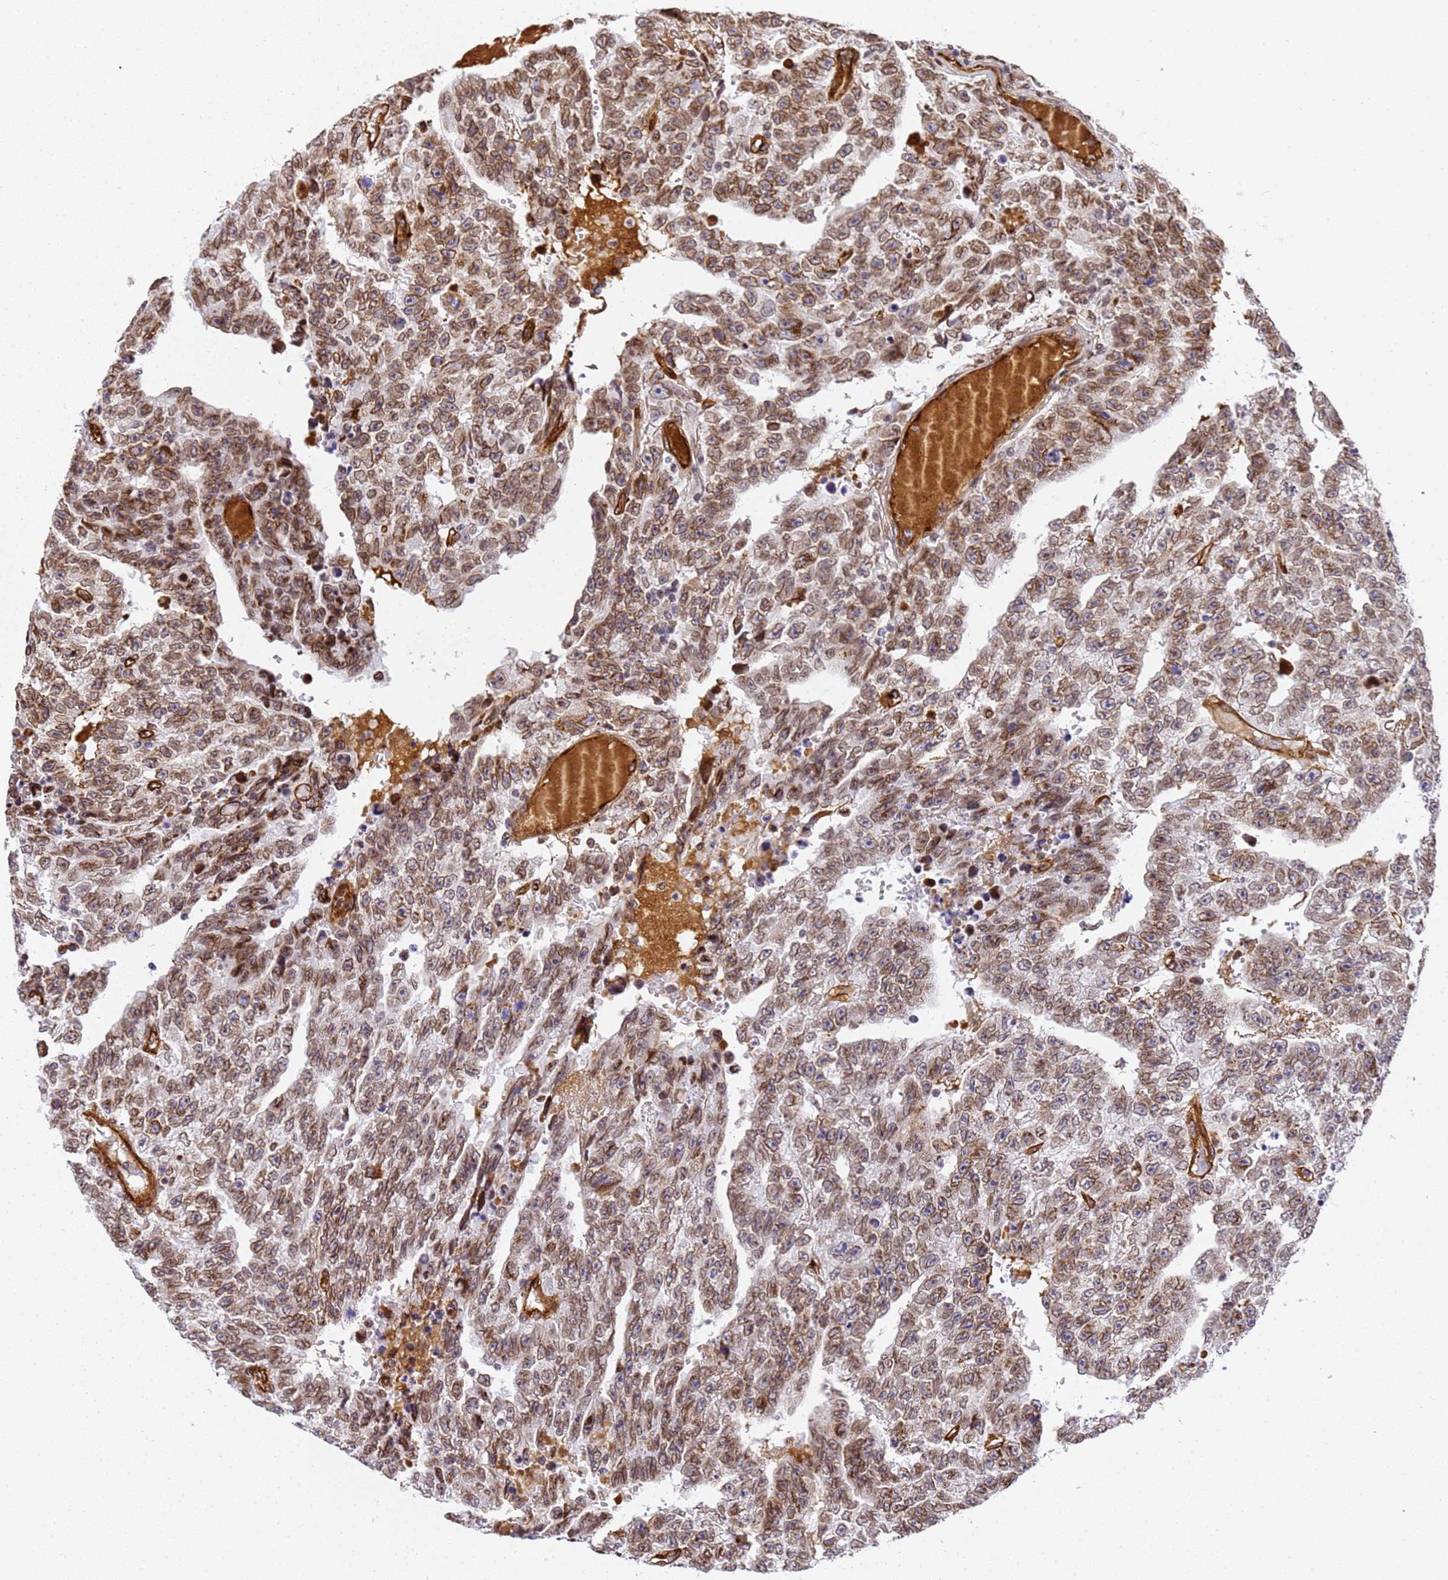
{"staining": {"intensity": "moderate", "quantity": ">75%", "location": "cytoplasmic/membranous,nuclear"}, "tissue": "testis cancer", "cell_type": "Tumor cells", "image_type": "cancer", "snomed": [{"axis": "morphology", "description": "Carcinoma, Embryonal, NOS"}, {"axis": "topography", "description": "Testis"}], "caption": "Immunohistochemical staining of human testis cancer displays moderate cytoplasmic/membranous and nuclear protein staining in approximately >75% of tumor cells.", "gene": "IGFBP7", "patient": {"sex": "male", "age": 25}}